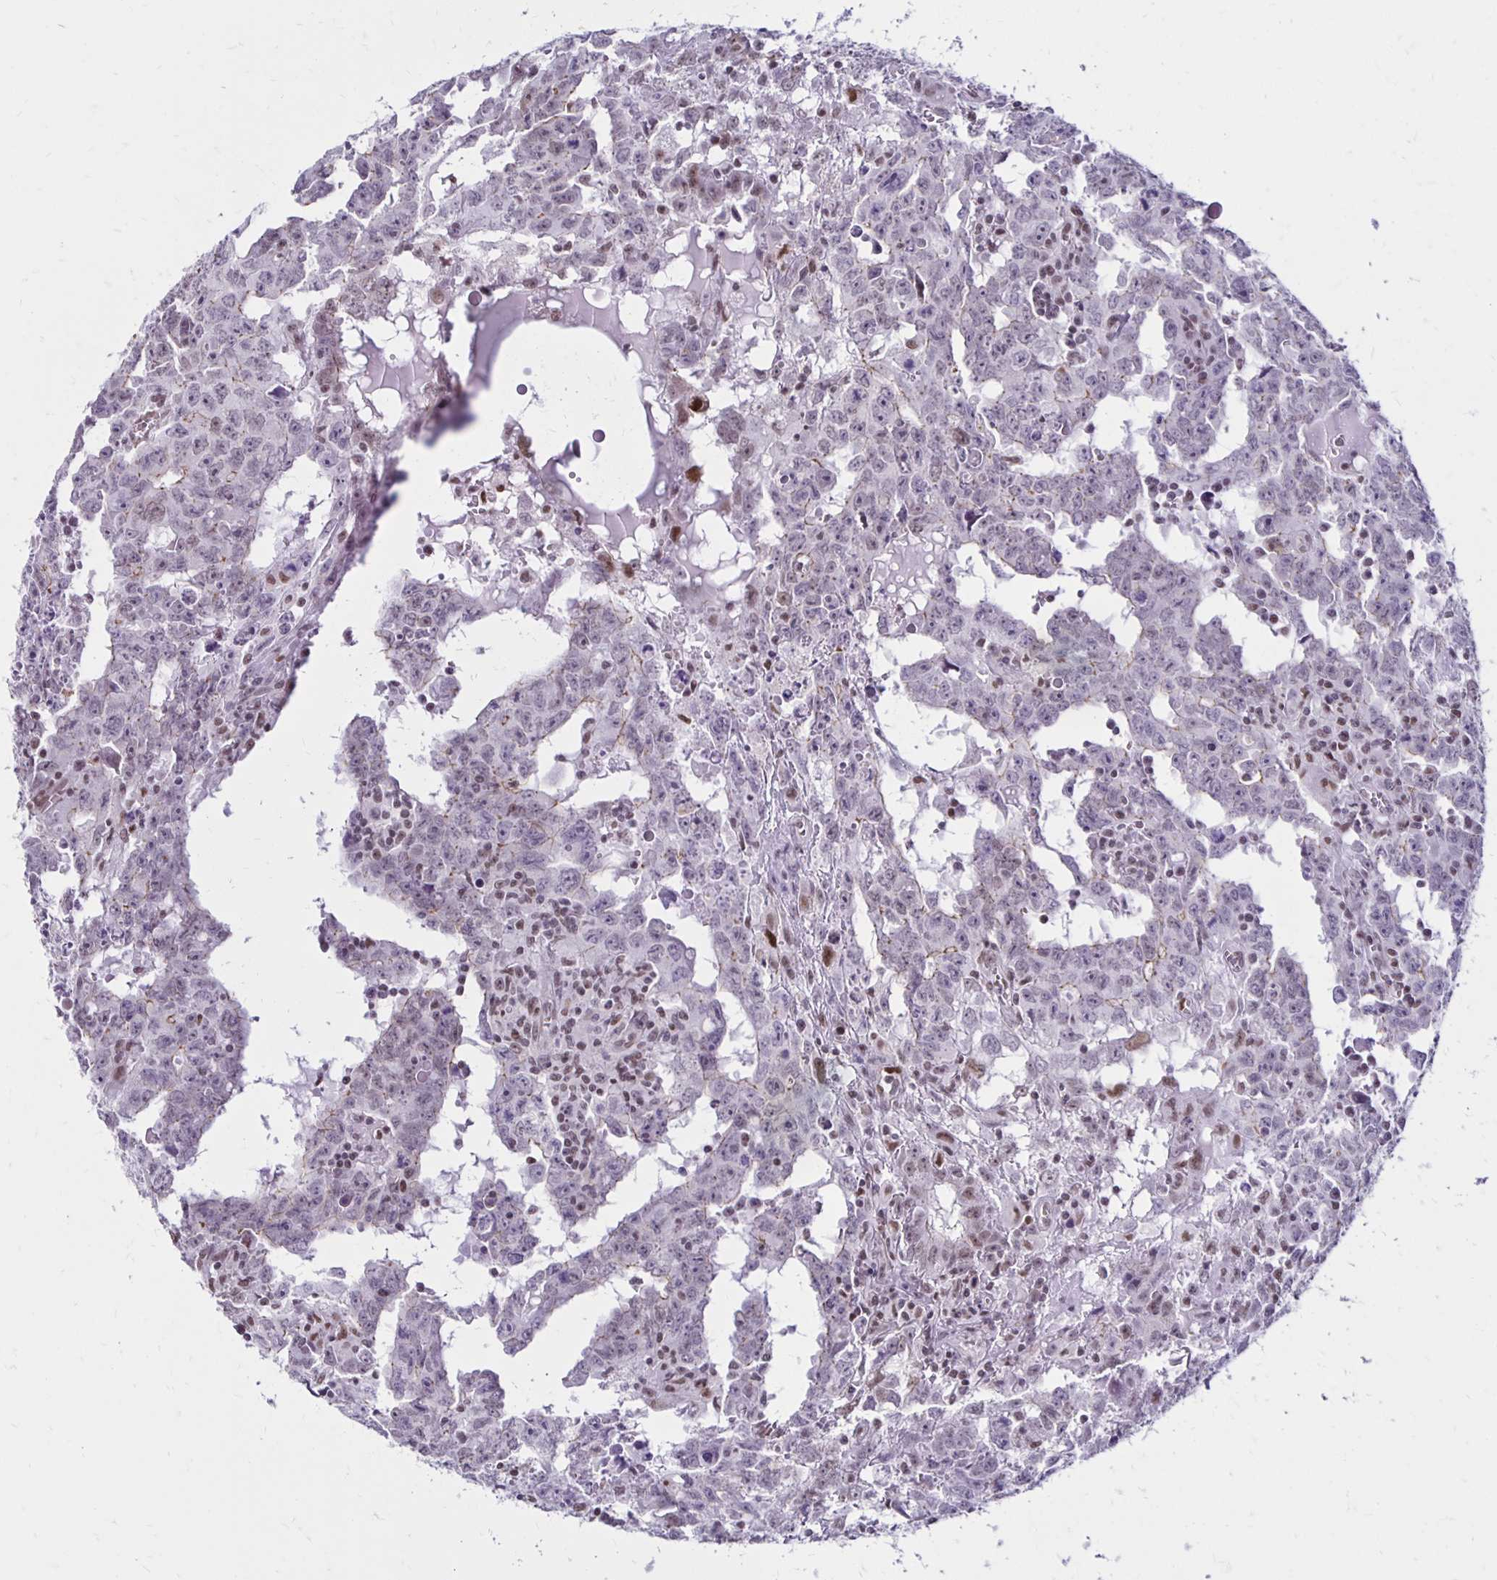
{"staining": {"intensity": "weak", "quantity": "<25%", "location": "nuclear"}, "tissue": "testis cancer", "cell_type": "Tumor cells", "image_type": "cancer", "snomed": [{"axis": "morphology", "description": "Carcinoma, Embryonal, NOS"}, {"axis": "topography", "description": "Testis"}], "caption": "This is an IHC image of testis embryonal carcinoma. There is no positivity in tumor cells.", "gene": "DDB2", "patient": {"sex": "male", "age": 22}}